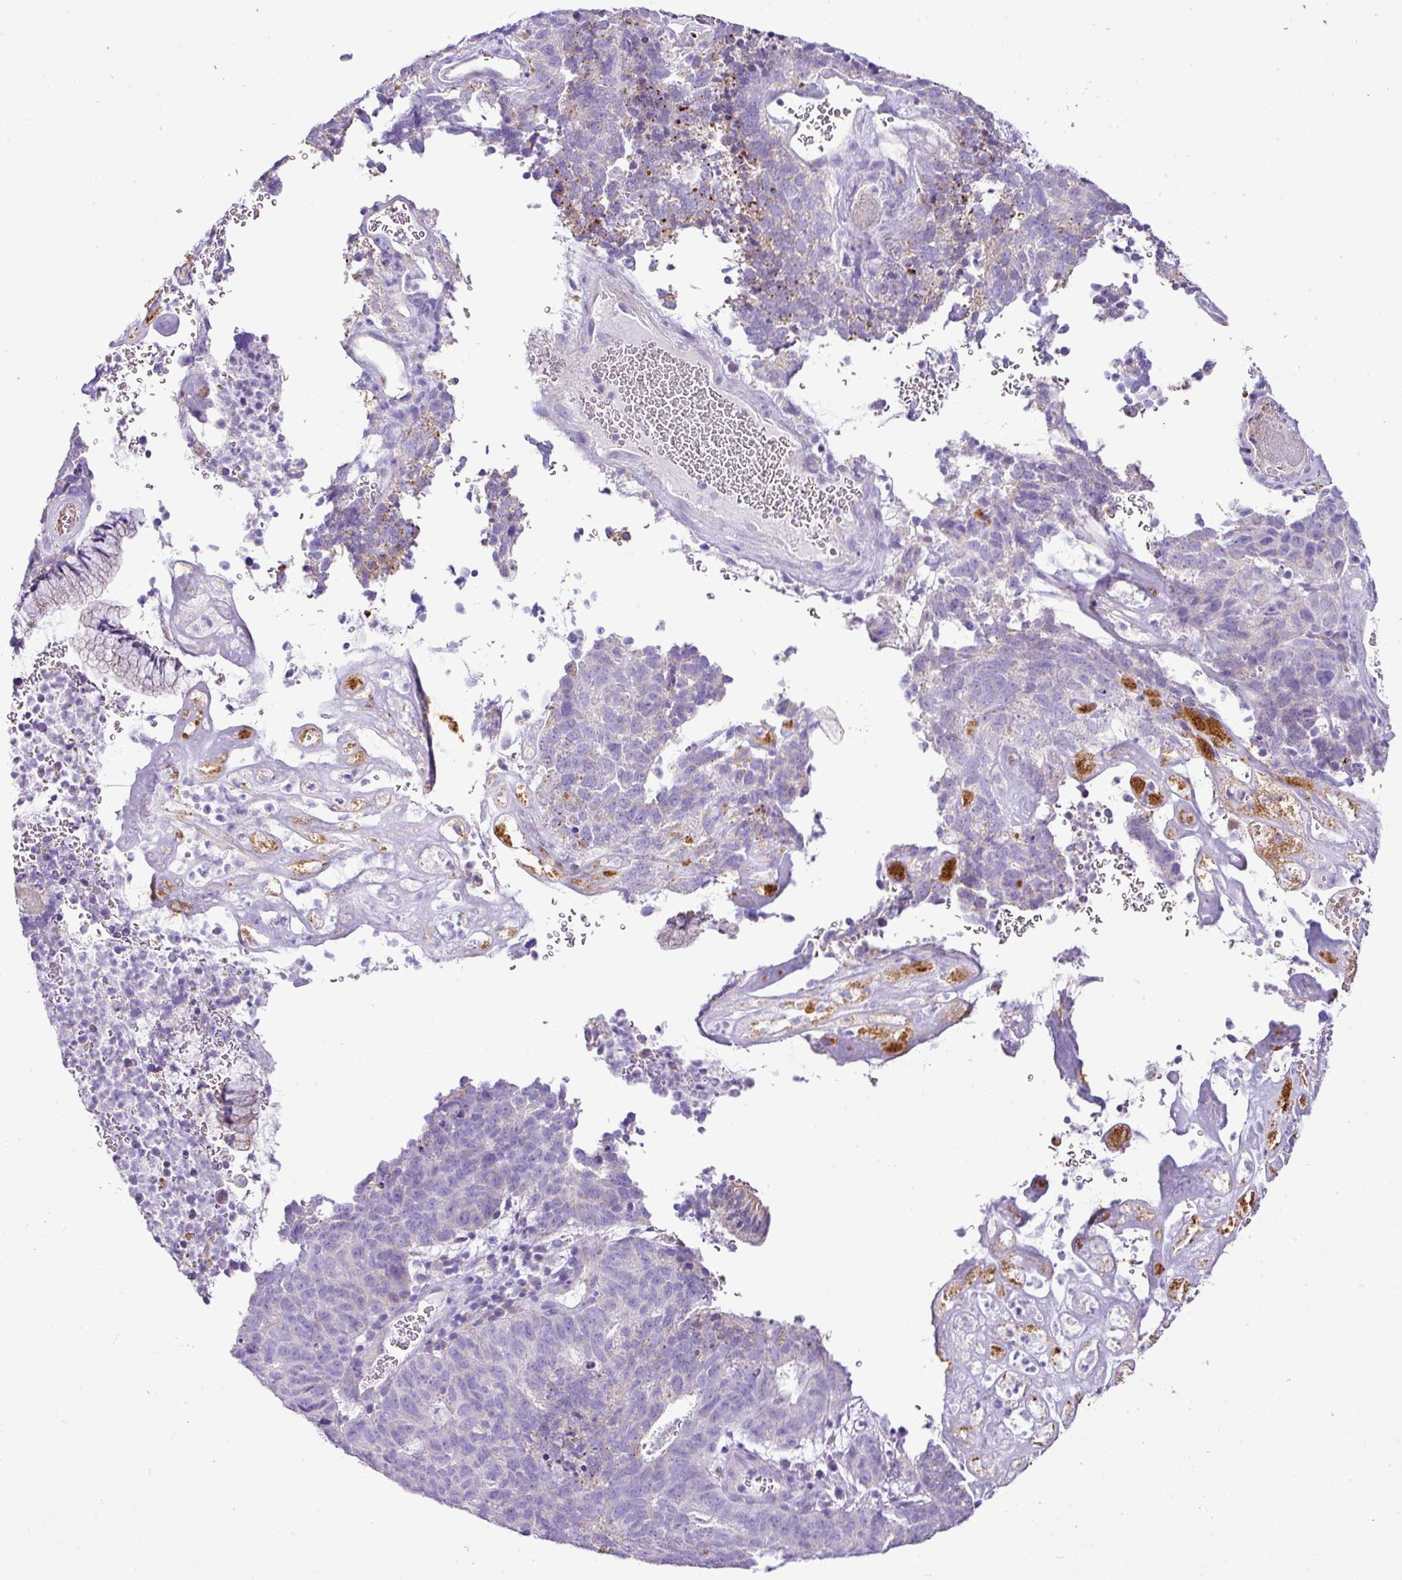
{"staining": {"intensity": "moderate", "quantity": "<25%", "location": "cytoplasmic/membranous"}, "tissue": "cervical cancer", "cell_type": "Tumor cells", "image_type": "cancer", "snomed": [{"axis": "morphology", "description": "Adenocarcinoma, NOS"}, {"axis": "topography", "description": "Cervix"}], "caption": "Immunohistochemistry of cervical adenocarcinoma demonstrates low levels of moderate cytoplasmic/membranous positivity in about <25% of tumor cells.", "gene": "PGAP4", "patient": {"sex": "female", "age": 38}}